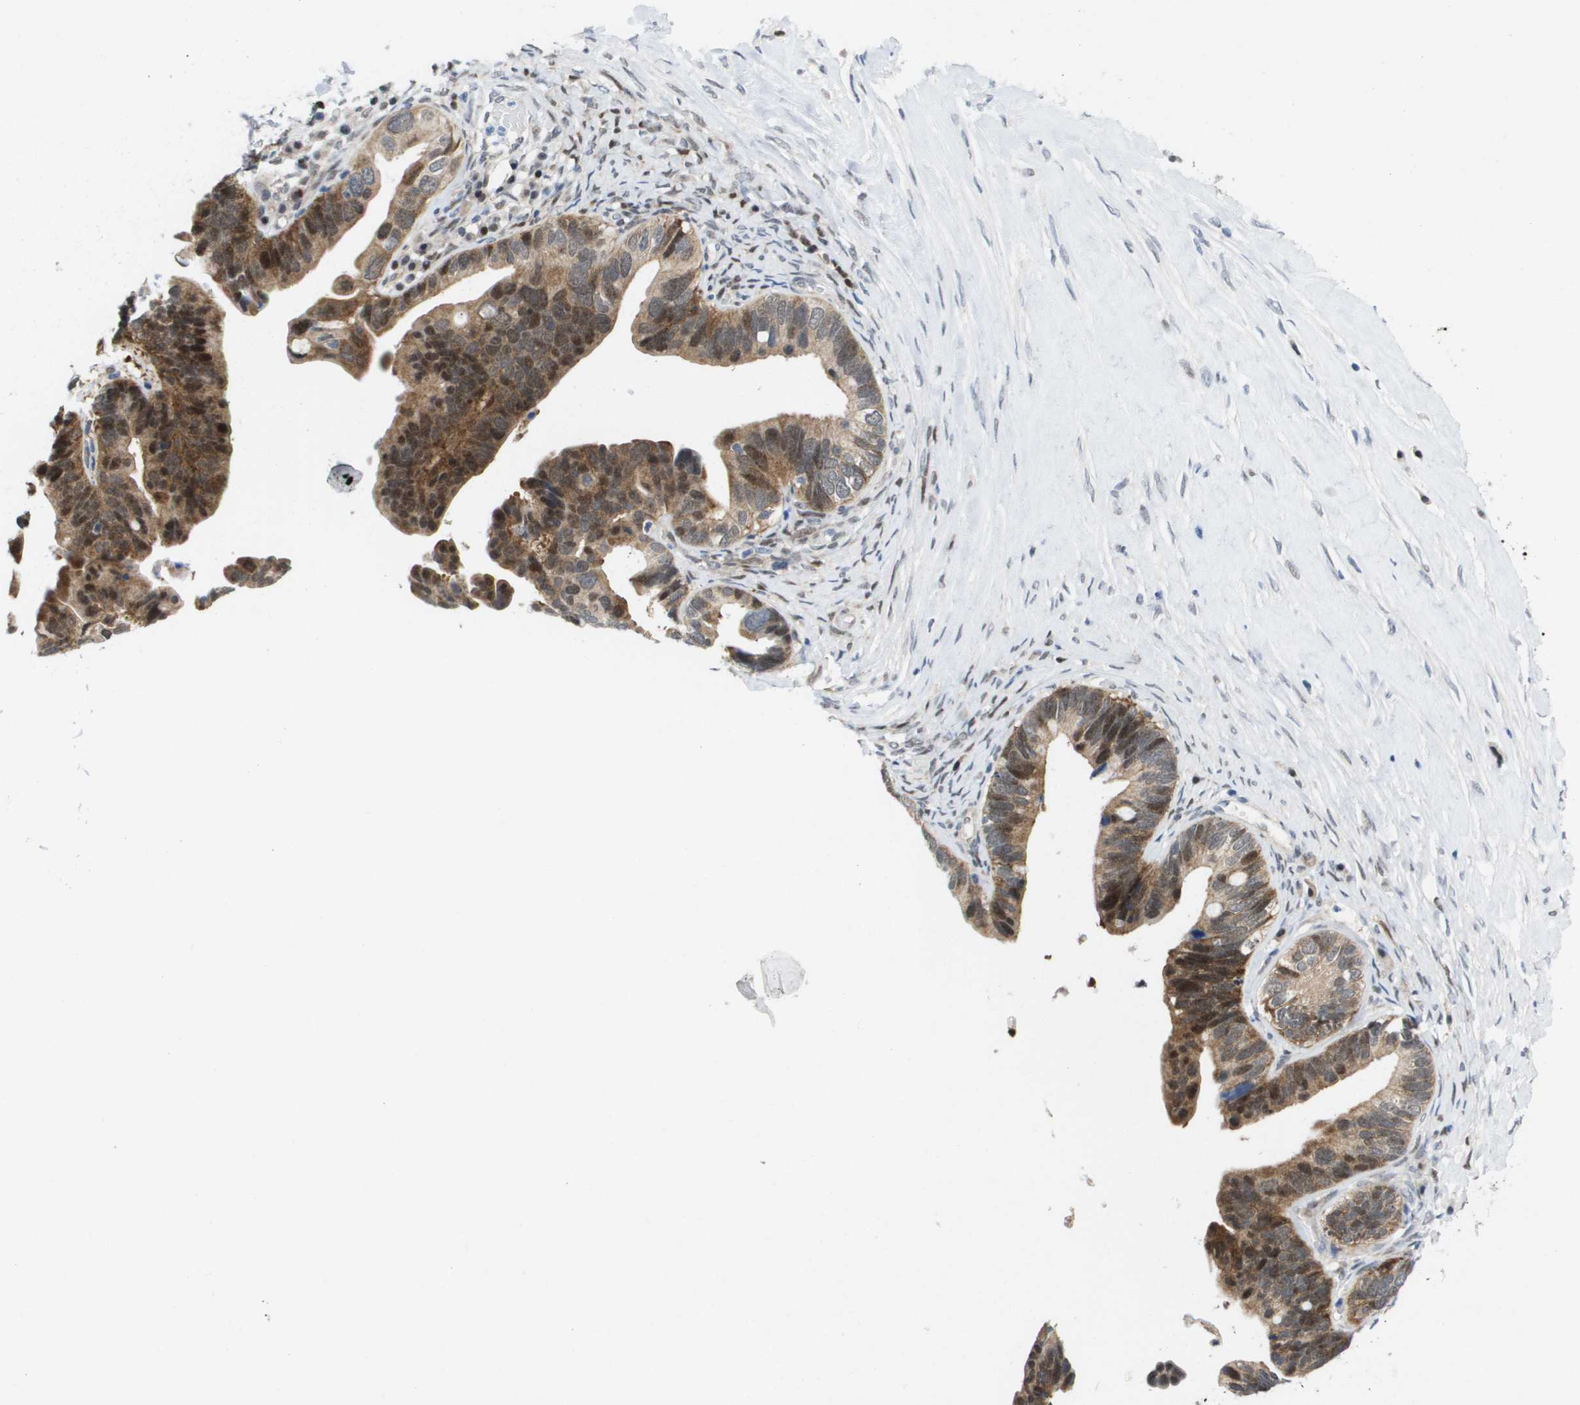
{"staining": {"intensity": "strong", "quantity": ">75%", "location": "cytoplasmic/membranous,nuclear"}, "tissue": "ovarian cancer", "cell_type": "Tumor cells", "image_type": "cancer", "snomed": [{"axis": "morphology", "description": "Cystadenocarcinoma, serous, NOS"}, {"axis": "topography", "description": "Ovary"}], "caption": "Ovarian cancer was stained to show a protein in brown. There is high levels of strong cytoplasmic/membranous and nuclear expression in approximately >75% of tumor cells.", "gene": "FKBP4", "patient": {"sex": "female", "age": 56}}